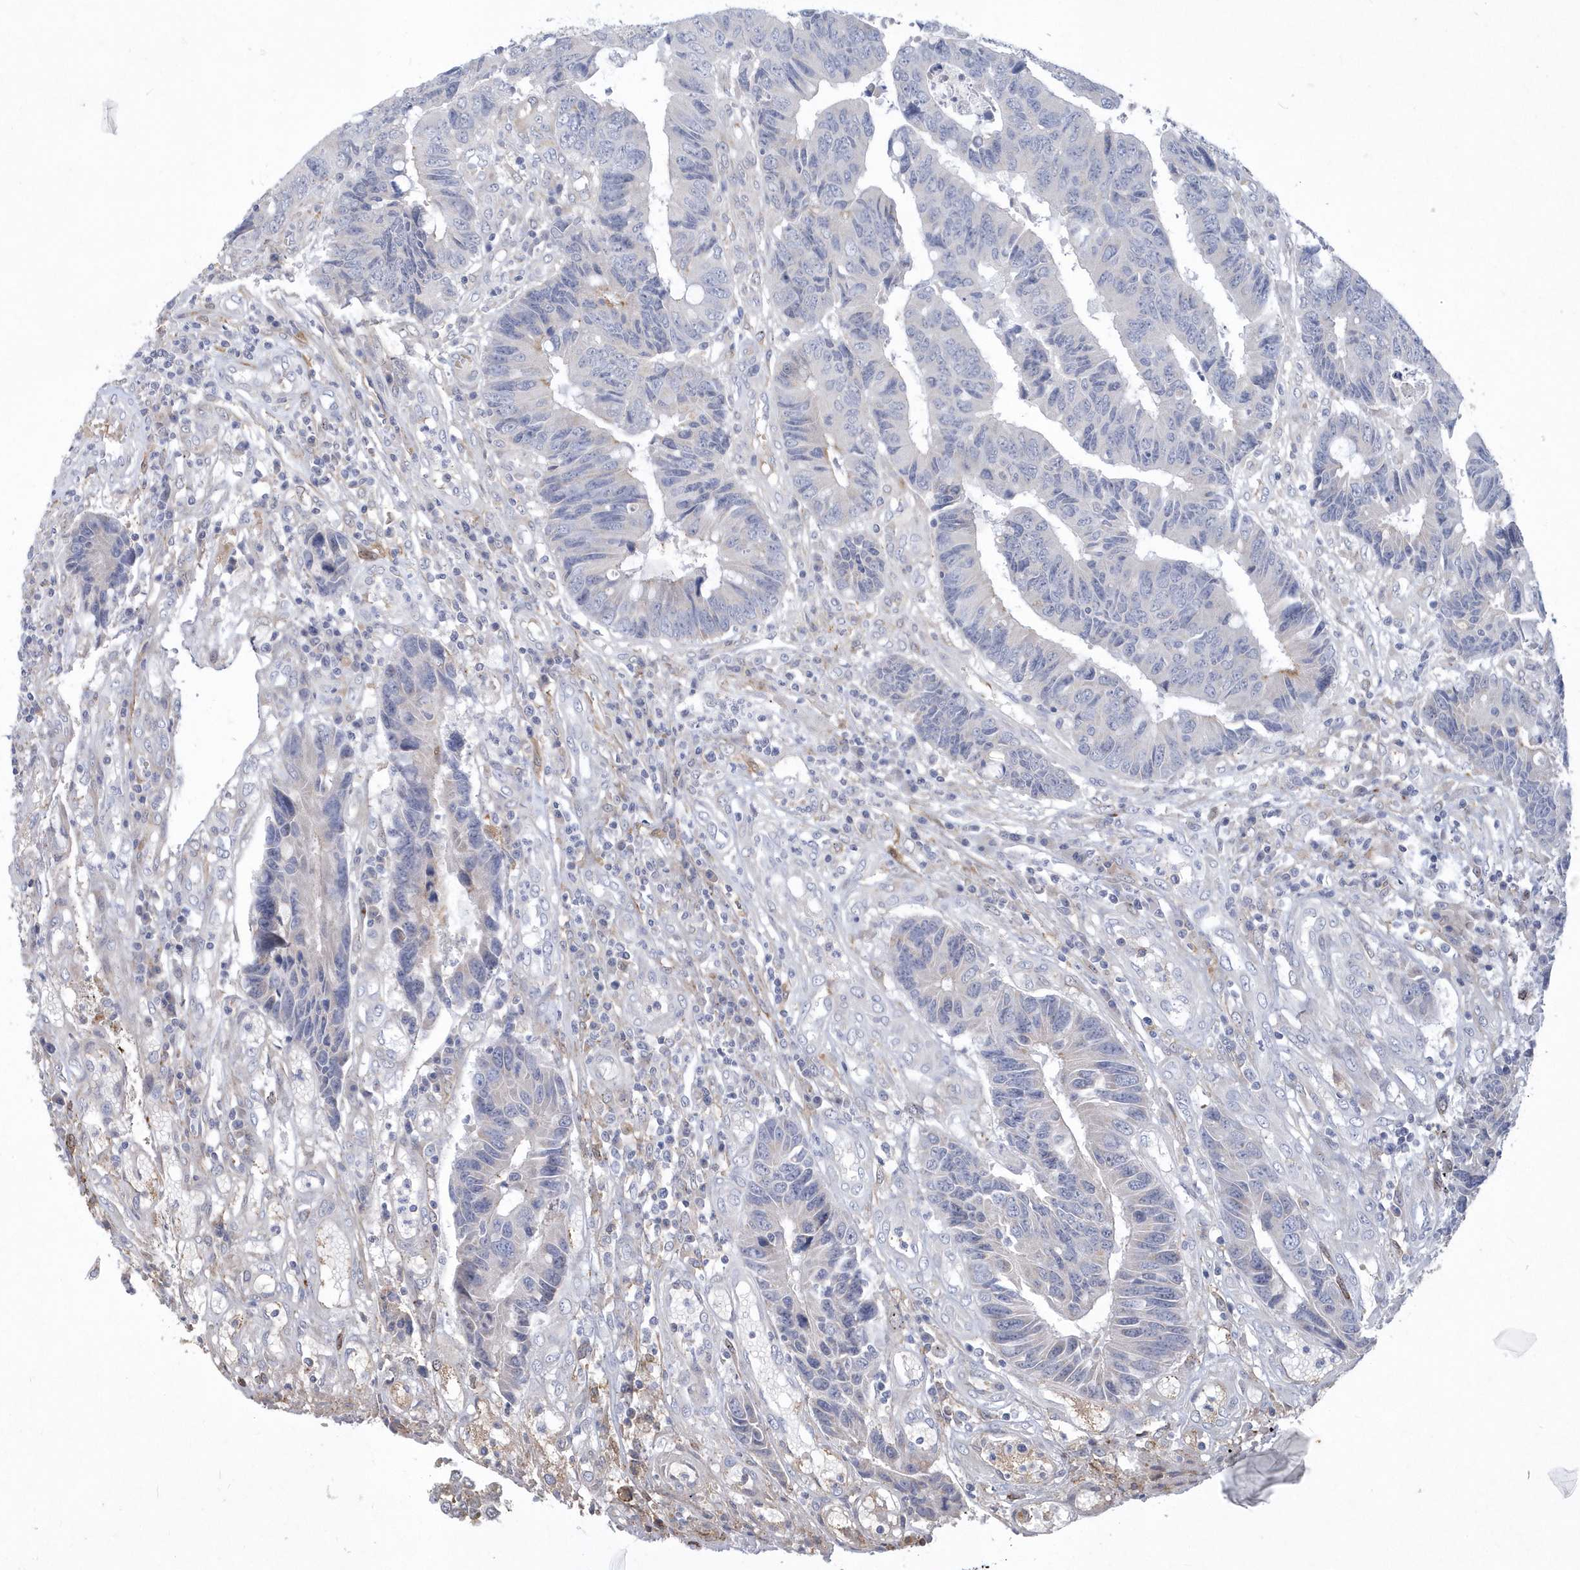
{"staining": {"intensity": "negative", "quantity": "none", "location": "none"}, "tissue": "colorectal cancer", "cell_type": "Tumor cells", "image_type": "cancer", "snomed": [{"axis": "morphology", "description": "Adenocarcinoma, NOS"}, {"axis": "topography", "description": "Rectum"}], "caption": "IHC micrograph of human colorectal adenocarcinoma stained for a protein (brown), which shows no positivity in tumor cells.", "gene": "TSPEAR", "patient": {"sex": "male", "age": 84}}